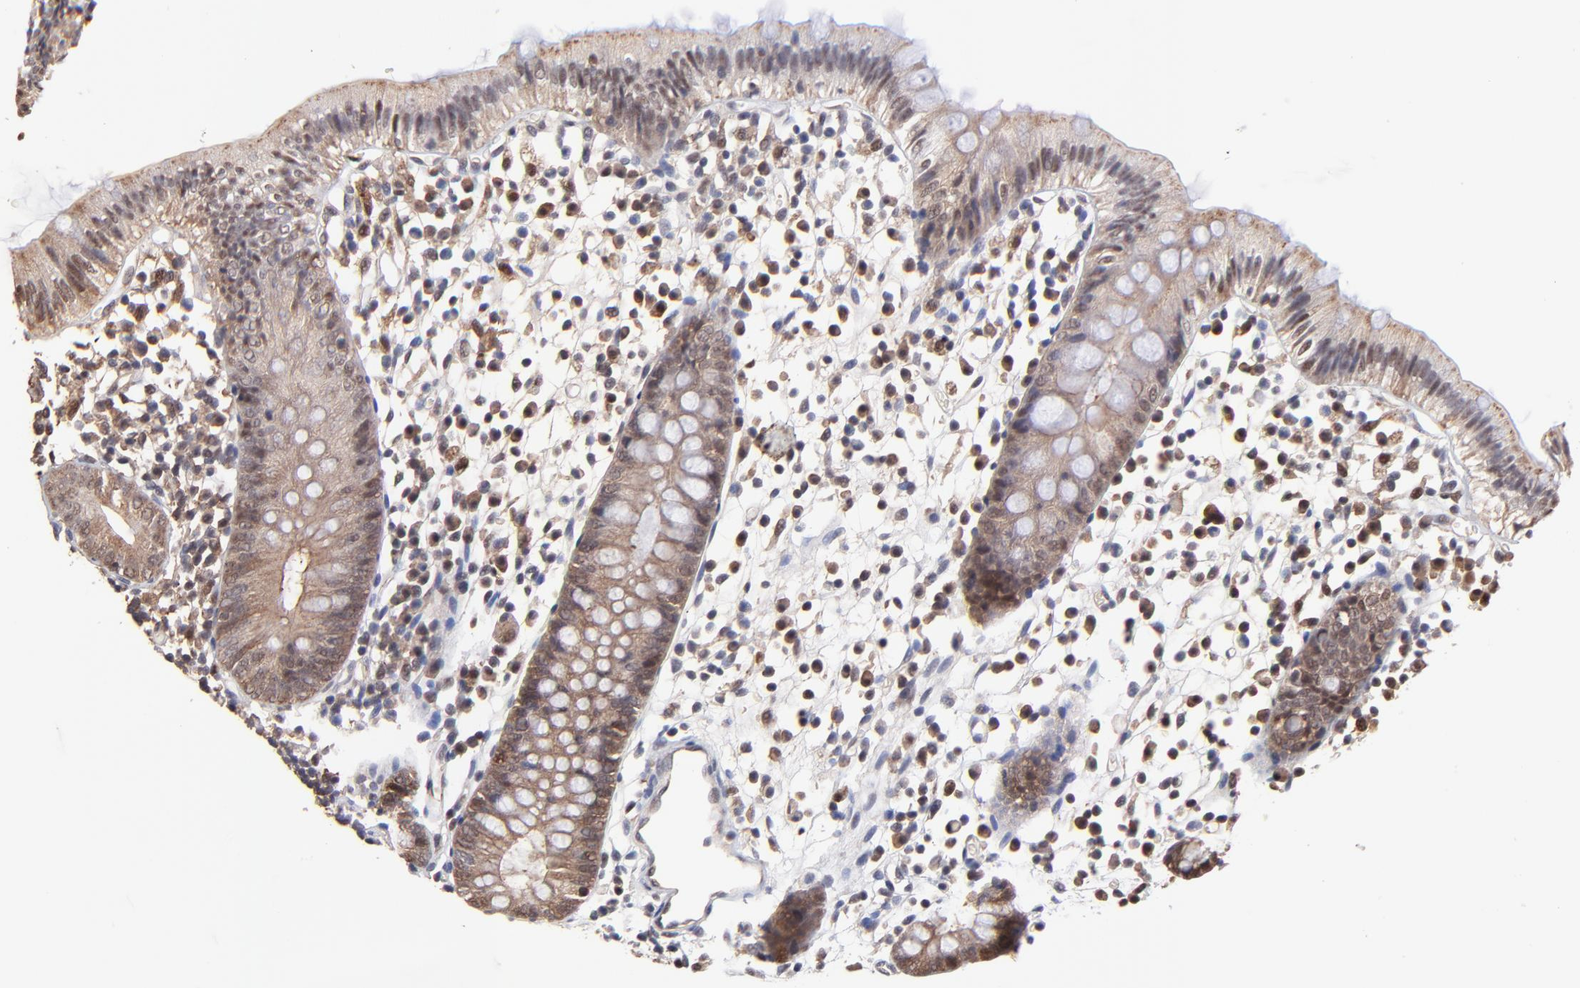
{"staining": {"intensity": "weak", "quantity": ">75%", "location": "cytoplasmic/membranous"}, "tissue": "colon", "cell_type": "Endothelial cells", "image_type": "normal", "snomed": [{"axis": "morphology", "description": "Normal tissue, NOS"}, {"axis": "topography", "description": "Colon"}], "caption": "Human colon stained for a protein (brown) demonstrates weak cytoplasmic/membranous positive staining in about >75% of endothelial cells.", "gene": "PSMA6", "patient": {"sex": "male", "age": 14}}